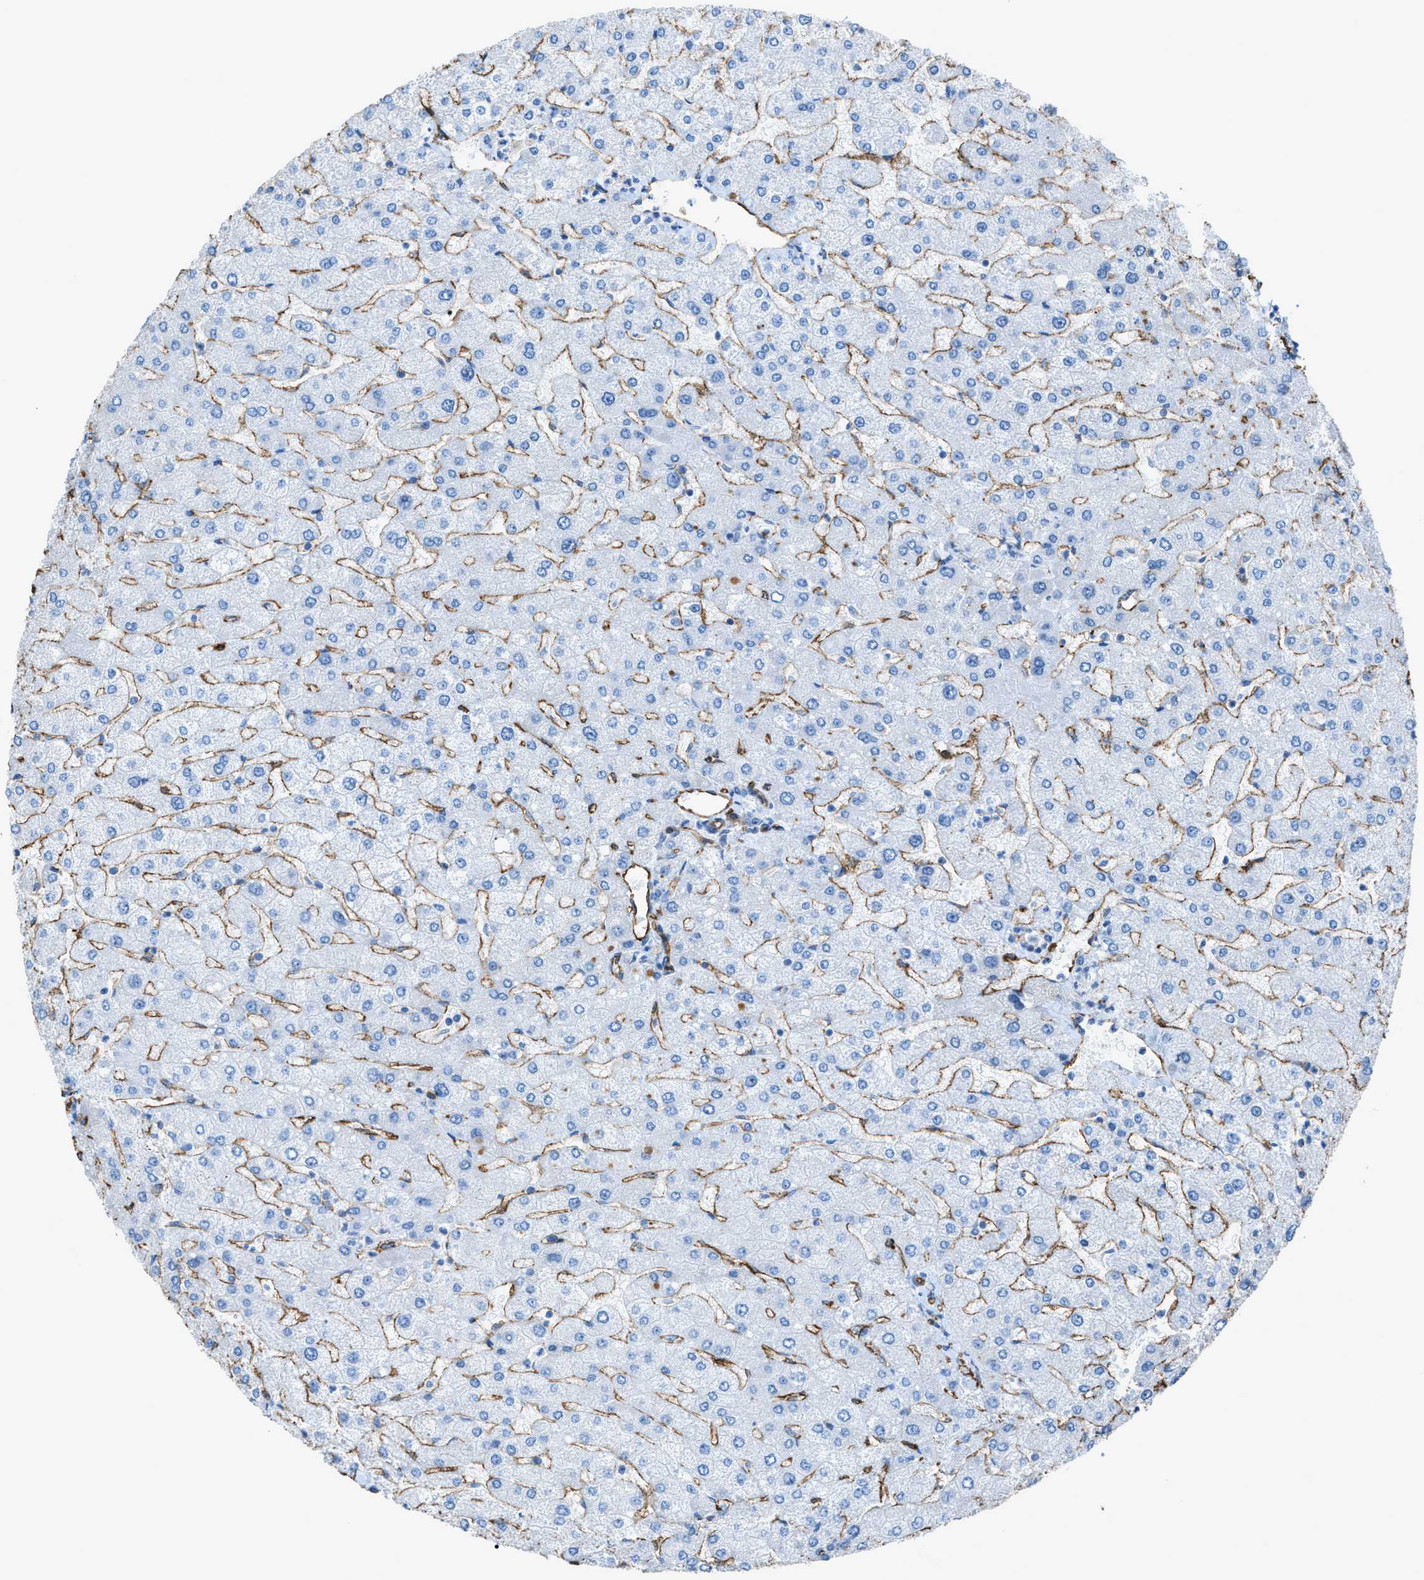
{"staining": {"intensity": "weak", "quantity": "<25%", "location": "cytoplasmic/membranous"}, "tissue": "liver", "cell_type": "Cholangiocytes", "image_type": "normal", "snomed": [{"axis": "morphology", "description": "Normal tissue, NOS"}, {"axis": "topography", "description": "Liver"}], "caption": "The IHC photomicrograph has no significant positivity in cholangiocytes of liver.", "gene": "SLC22A15", "patient": {"sex": "male", "age": 55}}